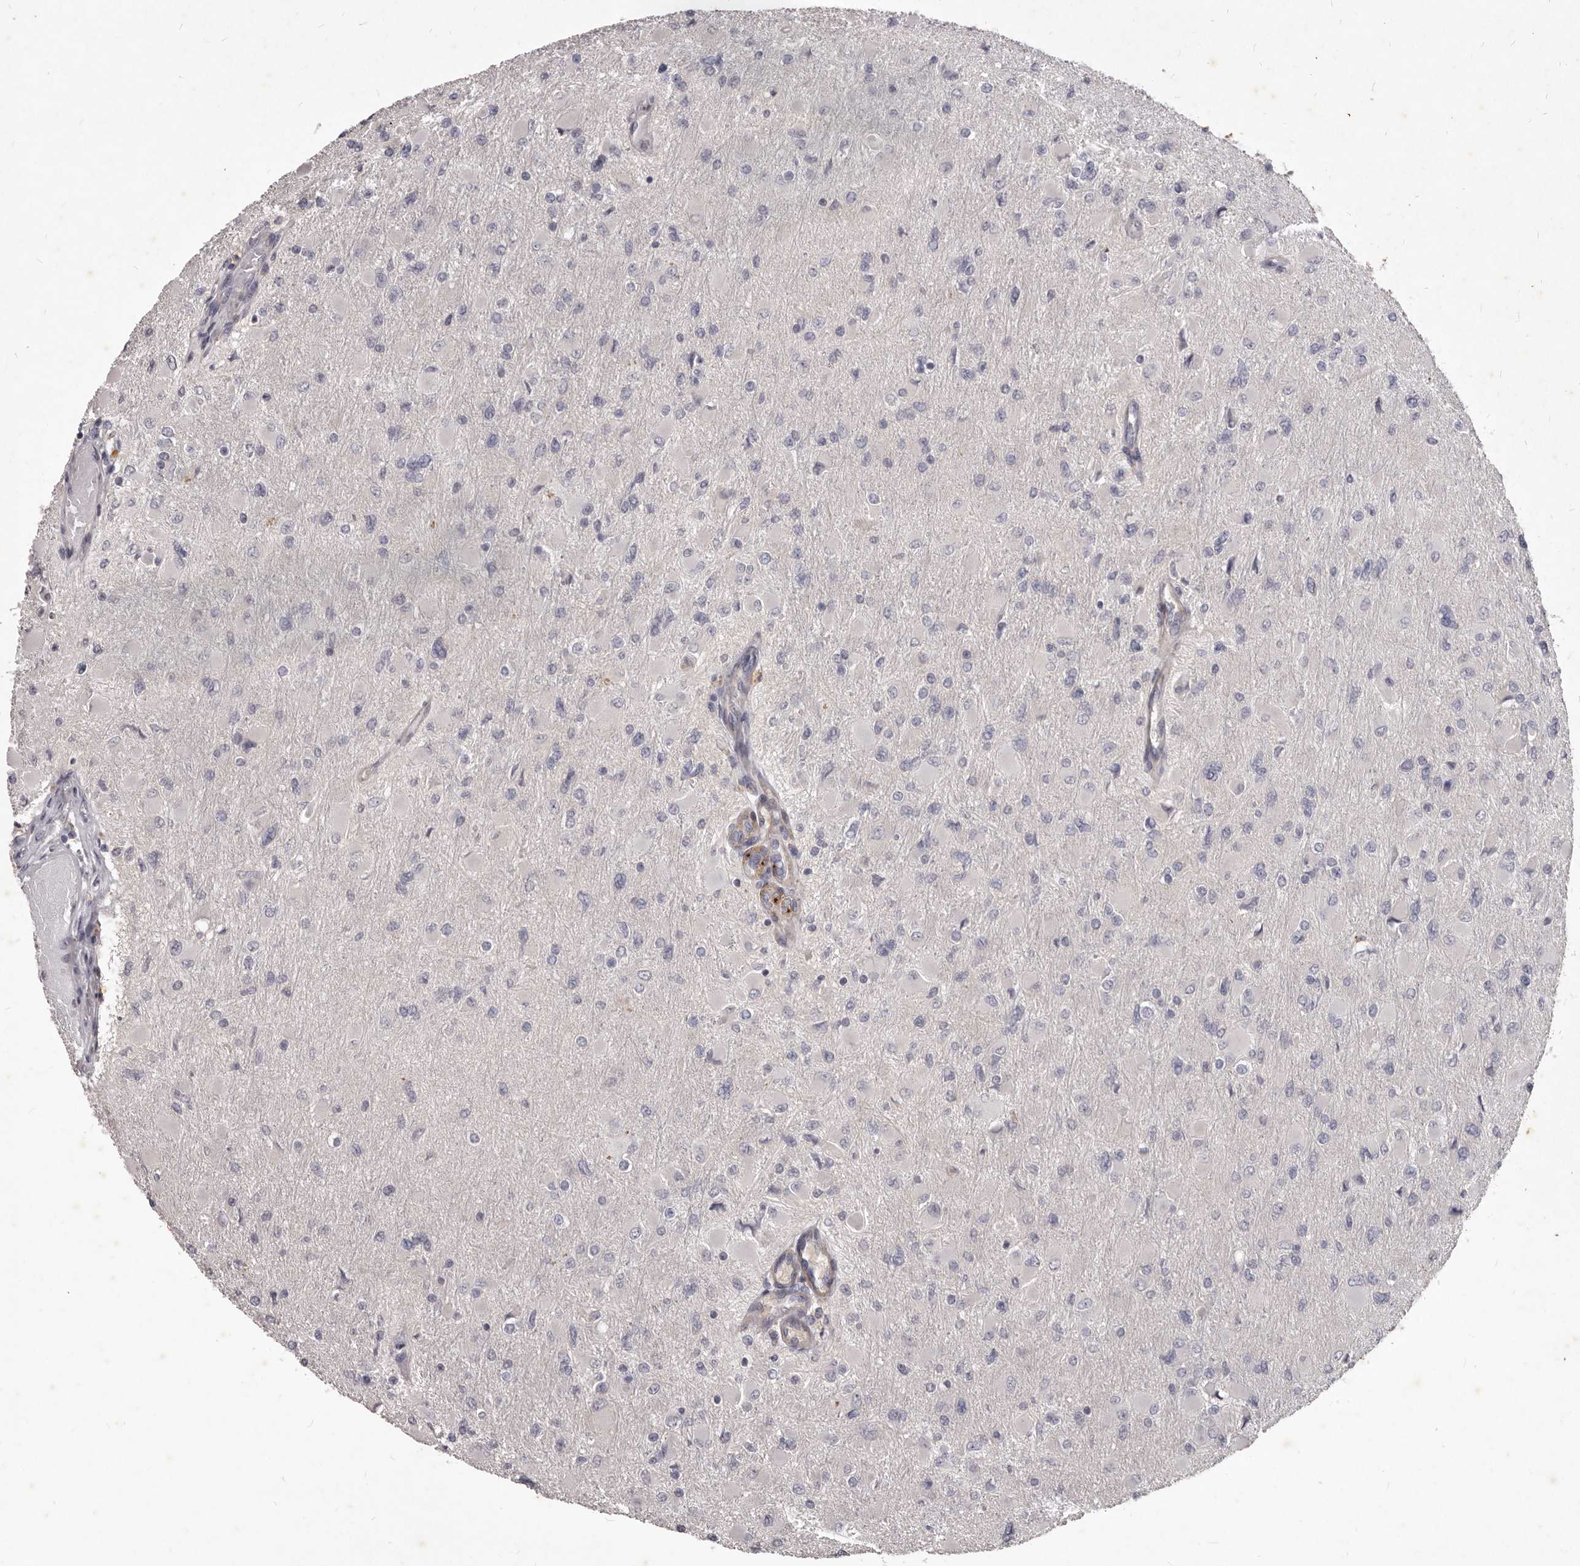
{"staining": {"intensity": "negative", "quantity": "none", "location": "none"}, "tissue": "glioma", "cell_type": "Tumor cells", "image_type": "cancer", "snomed": [{"axis": "morphology", "description": "Glioma, malignant, High grade"}, {"axis": "topography", "description": "Cerebral cortex"}], "caption": "An immunohistochemistry photomicrograph of glioma is shown. There is no staining in tumor cells of glioma.", "gene": "GPRC5C", "patient": {"sex": "female", "age": 36}}